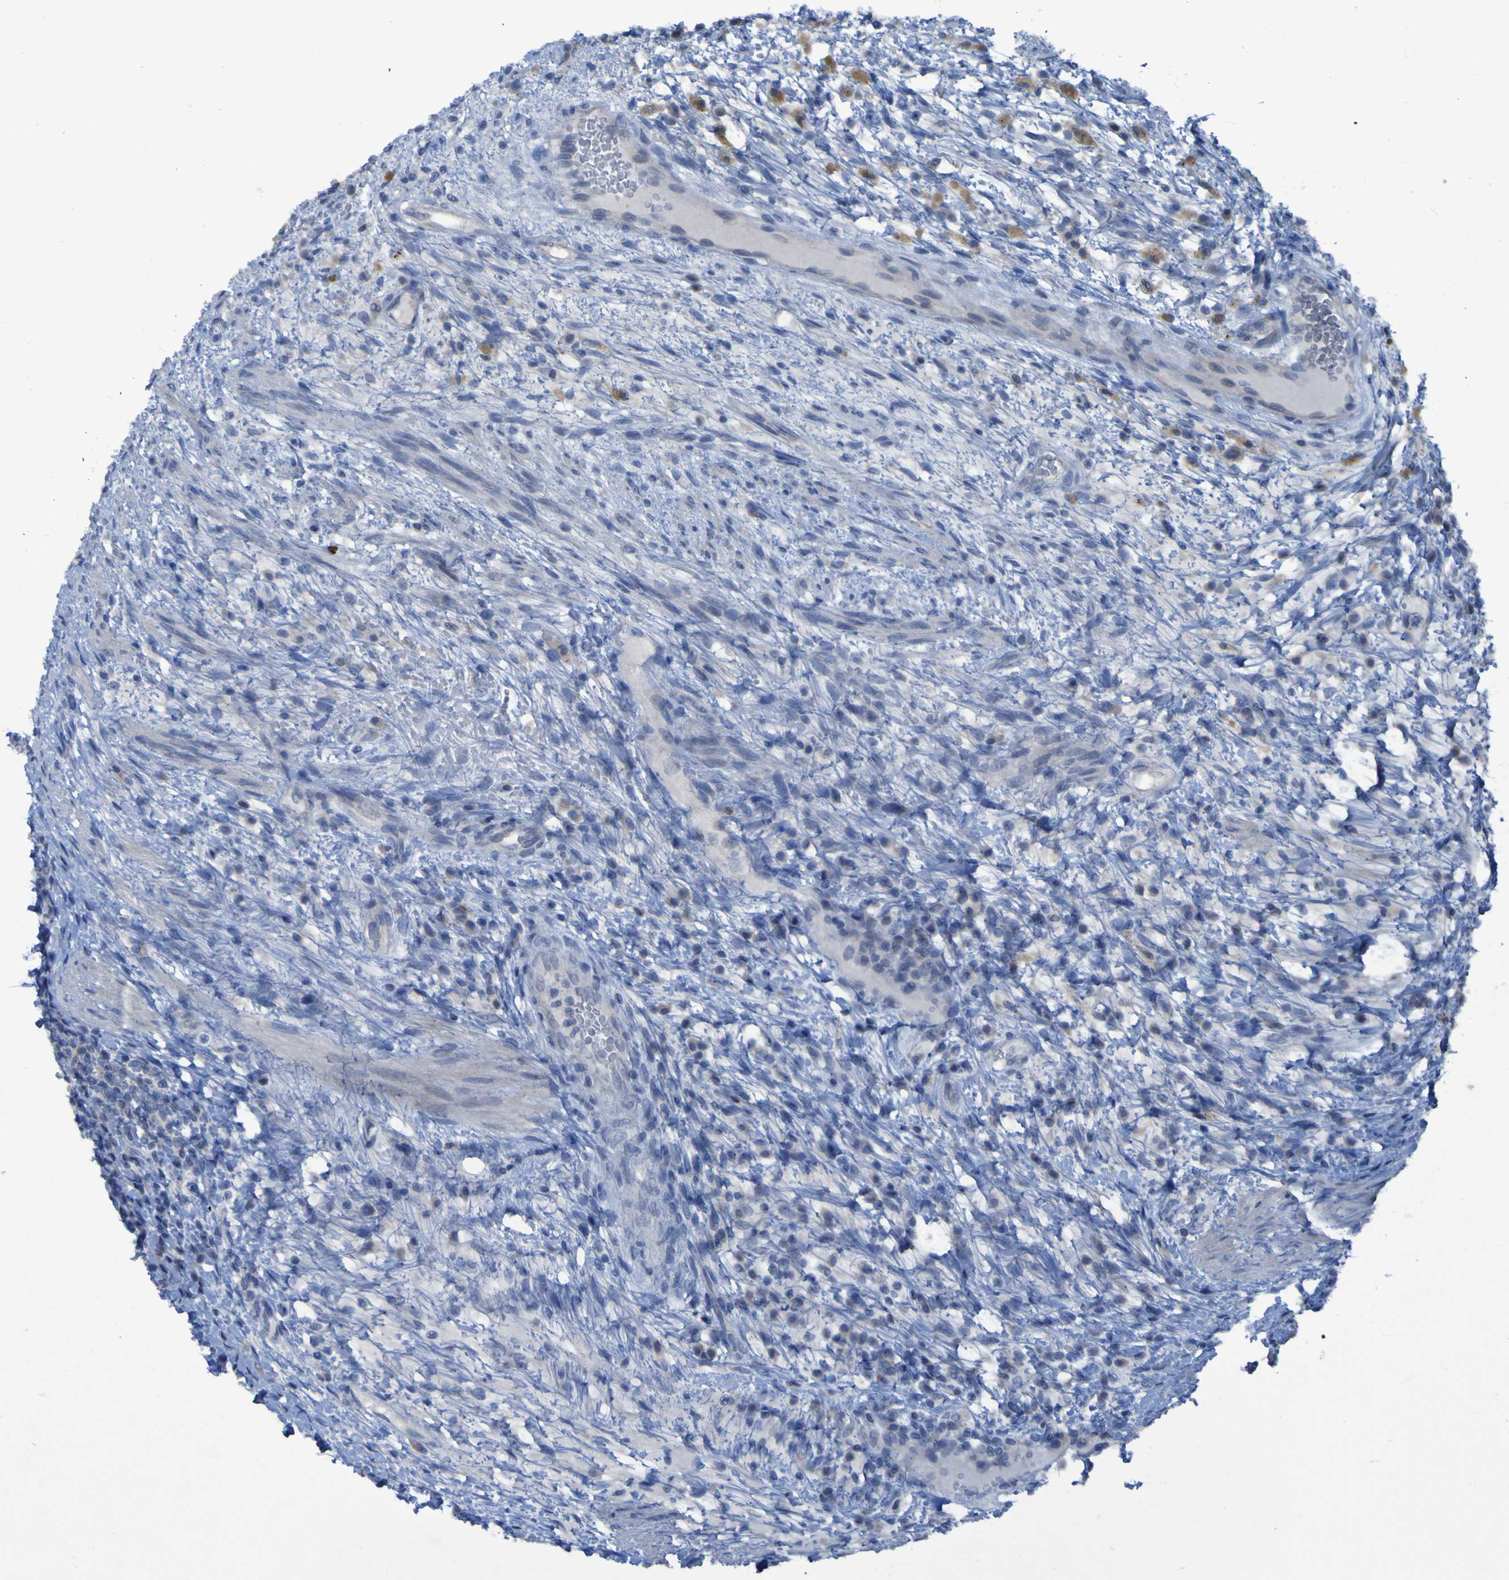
{"staining": {"intensity": "moderate", "quantity": "<25%", "location": "cytoplasmic/membranous"}, "tissue": "testis cancer", "cell_type": "Tumor cells", "image_type": "cancer", "snomed": [{"axis": "morphology", "description": "Carcinoma, Embryonal, NOS"}, {"axis": "topography", "description": "Testis"}], "caption": "A histopathology image showing moderate cytoplasmic/membranous expression in approximately <25% of tumor cells in testis cancer (embryonal carcinoma), as visualized by brown immunohistochemical staining.", "gene": "CLDN18", "patient": {"sex": "male", "age": 26}}